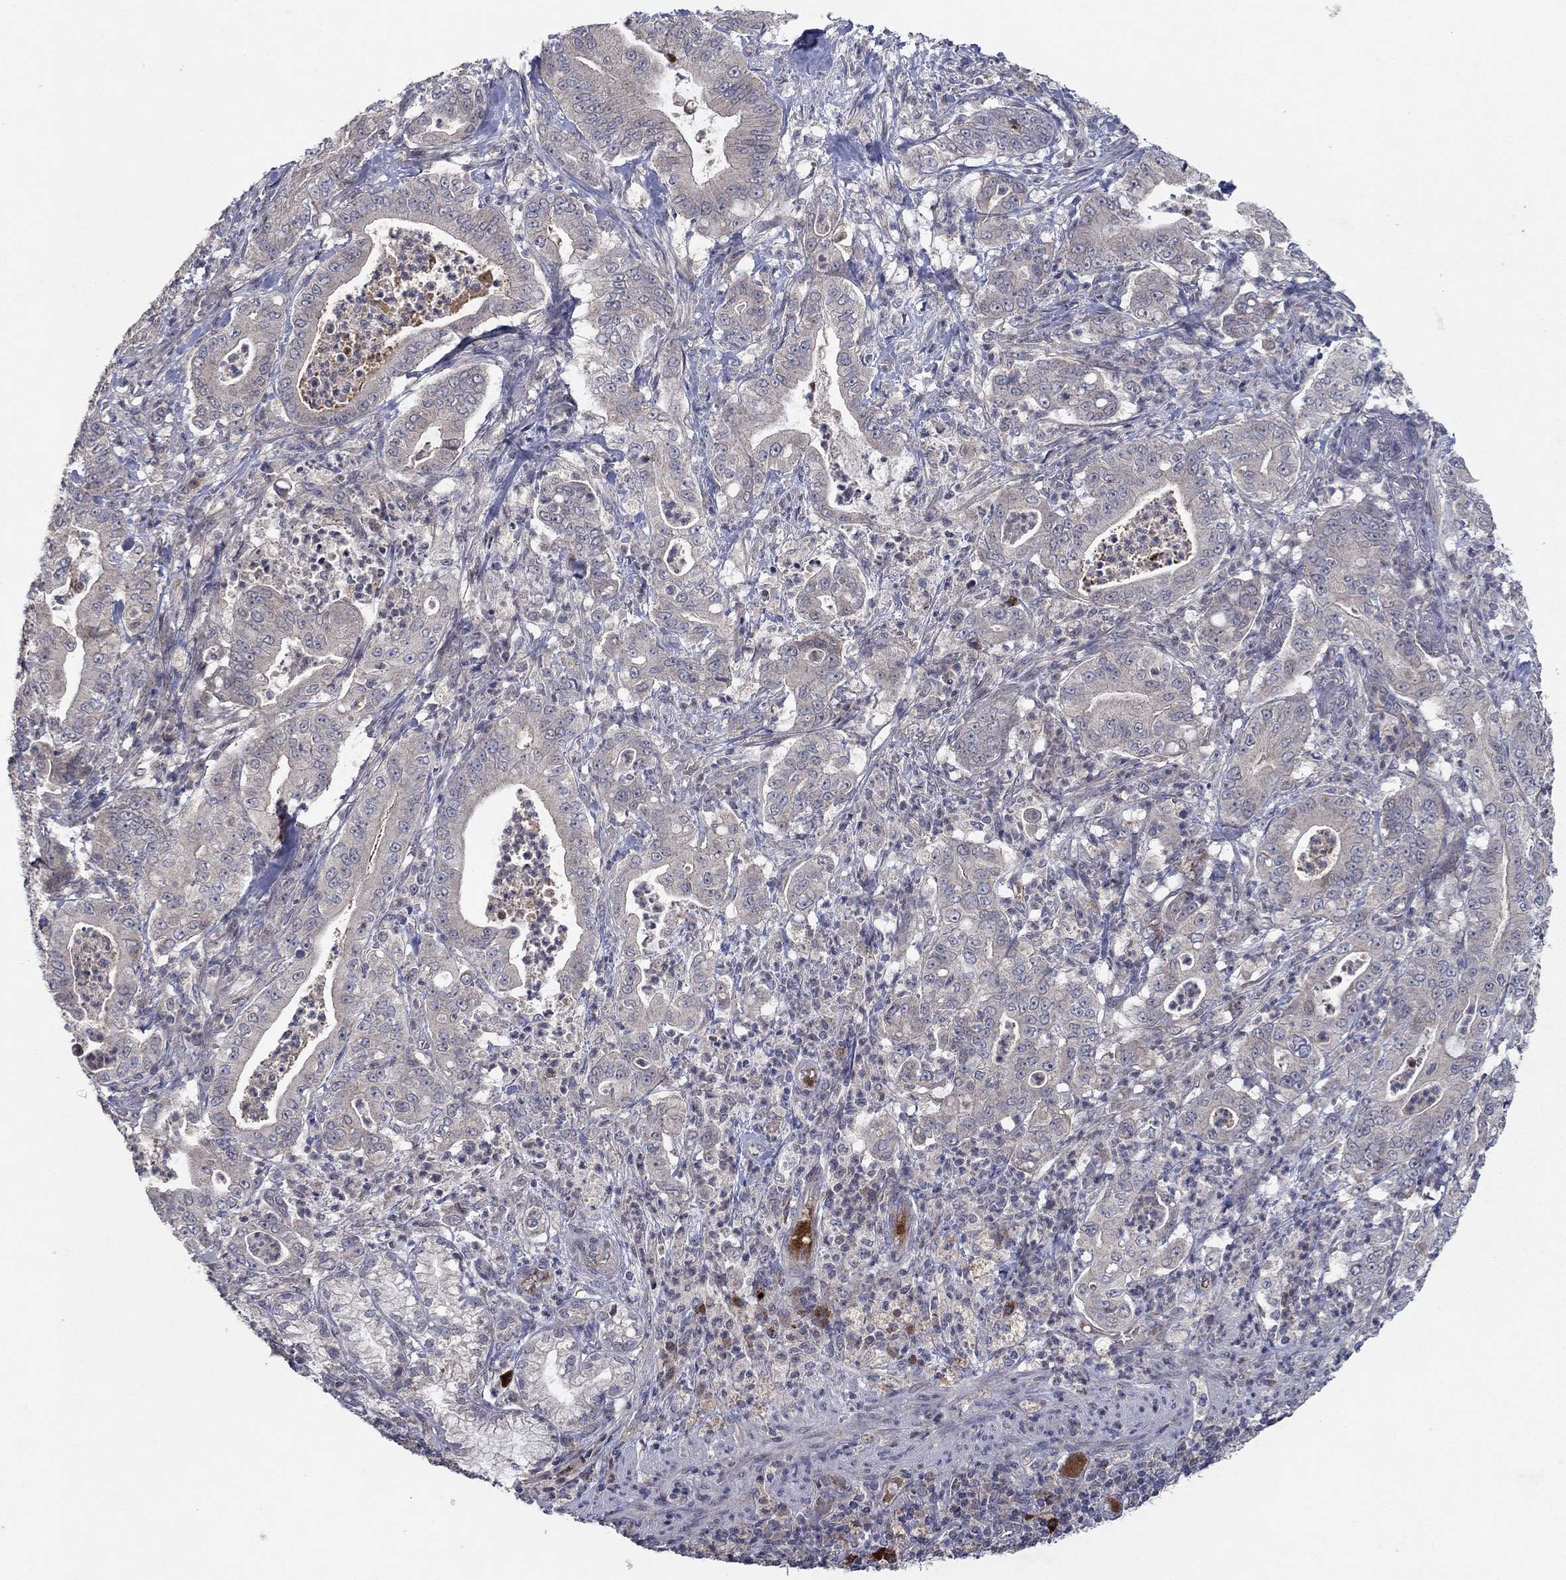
{"staining": {"intensity": "moderate", "quantity": "<25%", "location": "cytoplasmic/membranous"}, "tissue": "pancreatic cancer", "cell_type": "Tumor cells", "image_type": "cancer", "snomed": [{"axis": "morphology", "description": "Adenocarcinoma, NOS"}, {"axis": "topography", "description": "Pancreas"}], "caption": "A histopathology image of pancreatic adenocarcinoma stained for a protein reveals moderate cytoplasmic/membranous brown staining in tumor cells.", "gene": "IL4", "patient": {"sex": "male", "age": 71}}